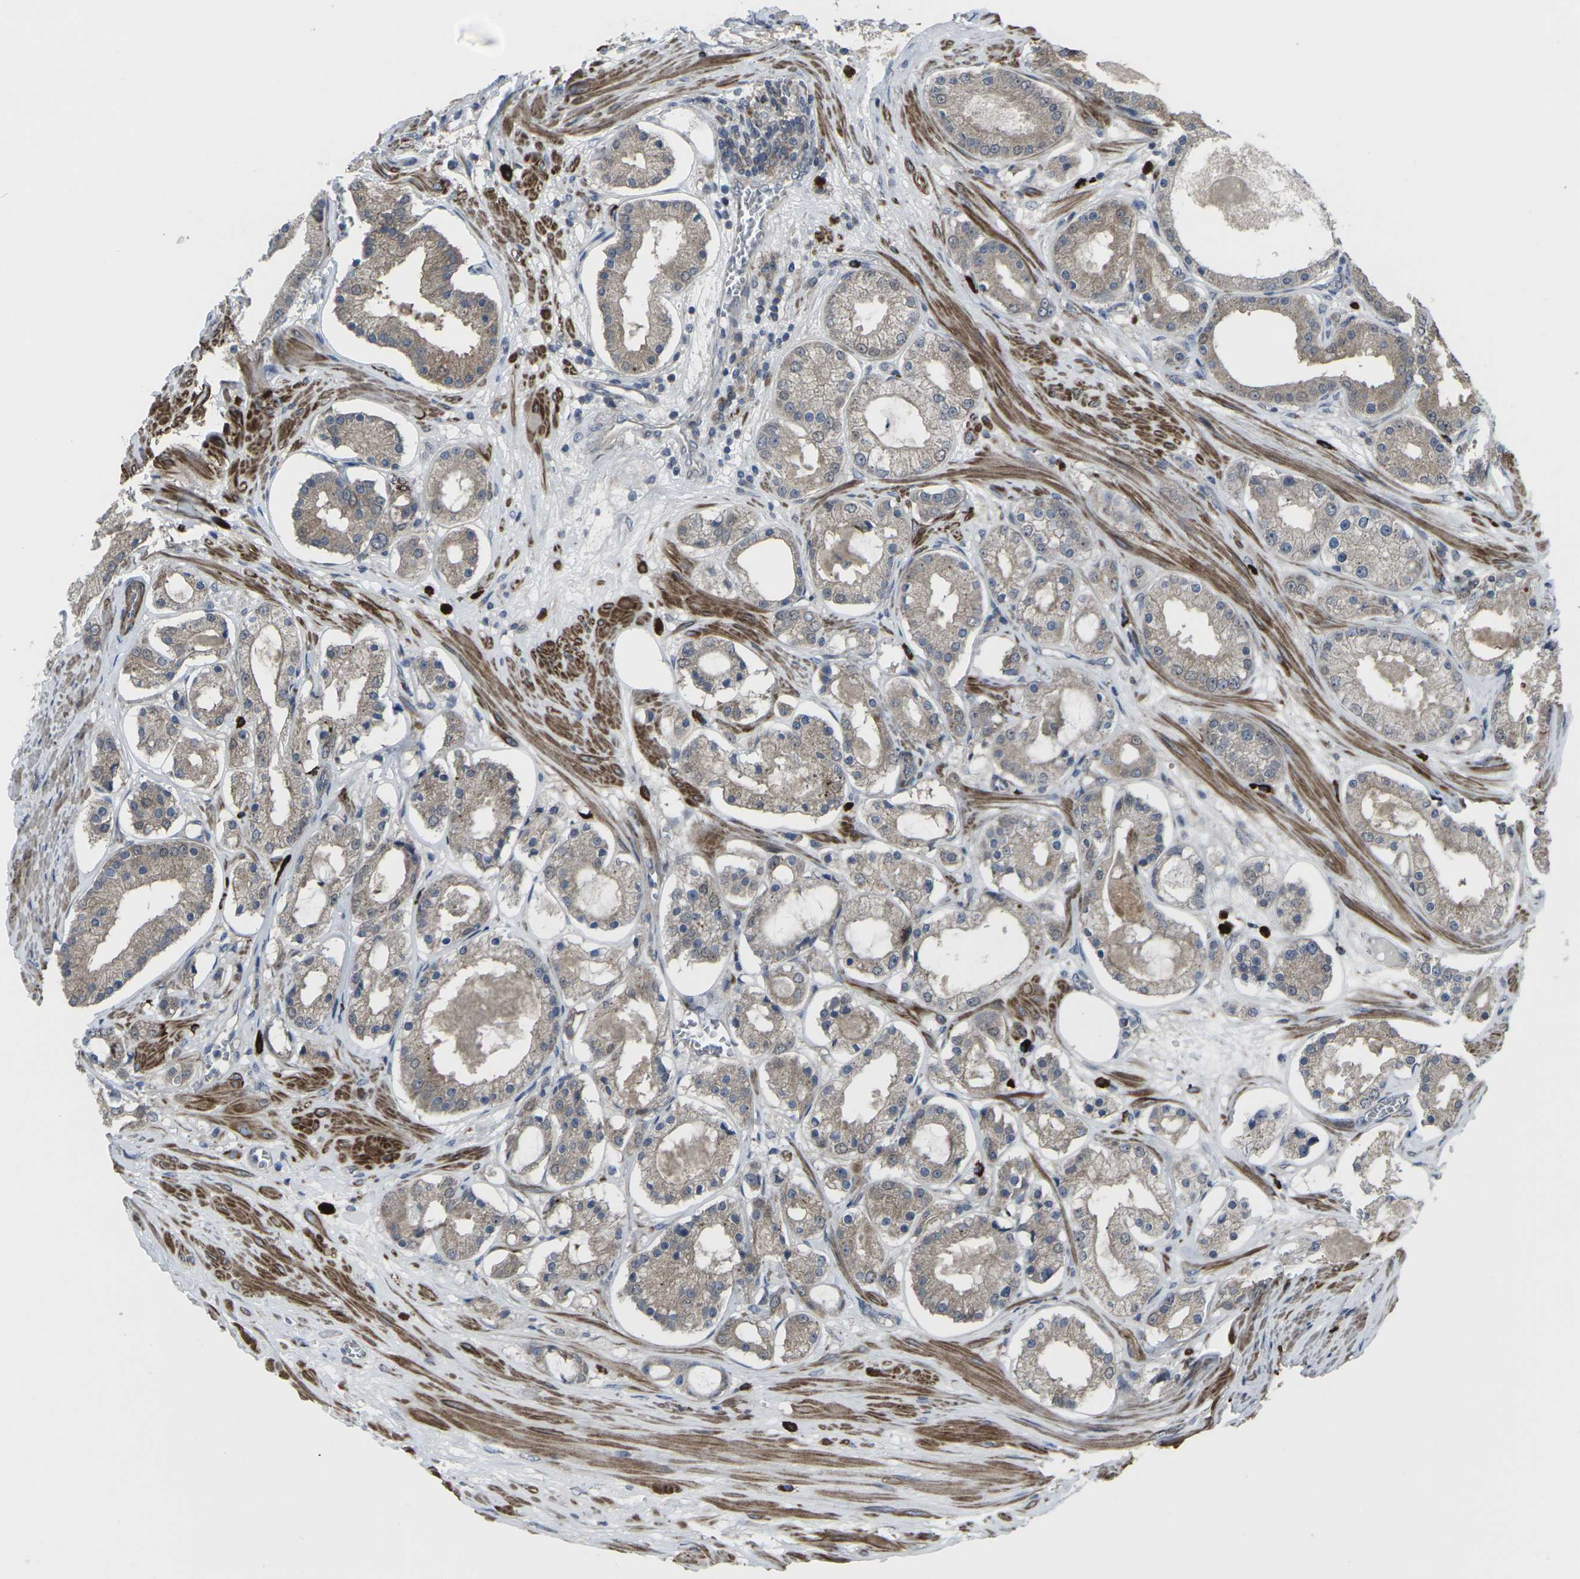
{"staining": {"intensity": "weak", "quantity": ">75%", "location": "cytoplasmic/membranous"}, "tissue": "prostate cancer", "cell_type": "Tumor cells", "image_type": "cancer", "snomed": [{"axis": "morphology", "description": "Adenocarcinoma, High grade"}, {"axis": "topography", "description": "Prostate"}], "caption": "Brown immunohistochemical staining in human prostate cancer (high-grade adenocarcinoma) exhibits weak cytoplasmic/membranous positivity in approximately >75% of tumor cells.", "gene": "CCR10", "patient": {"sex": "male", "age": 66}}